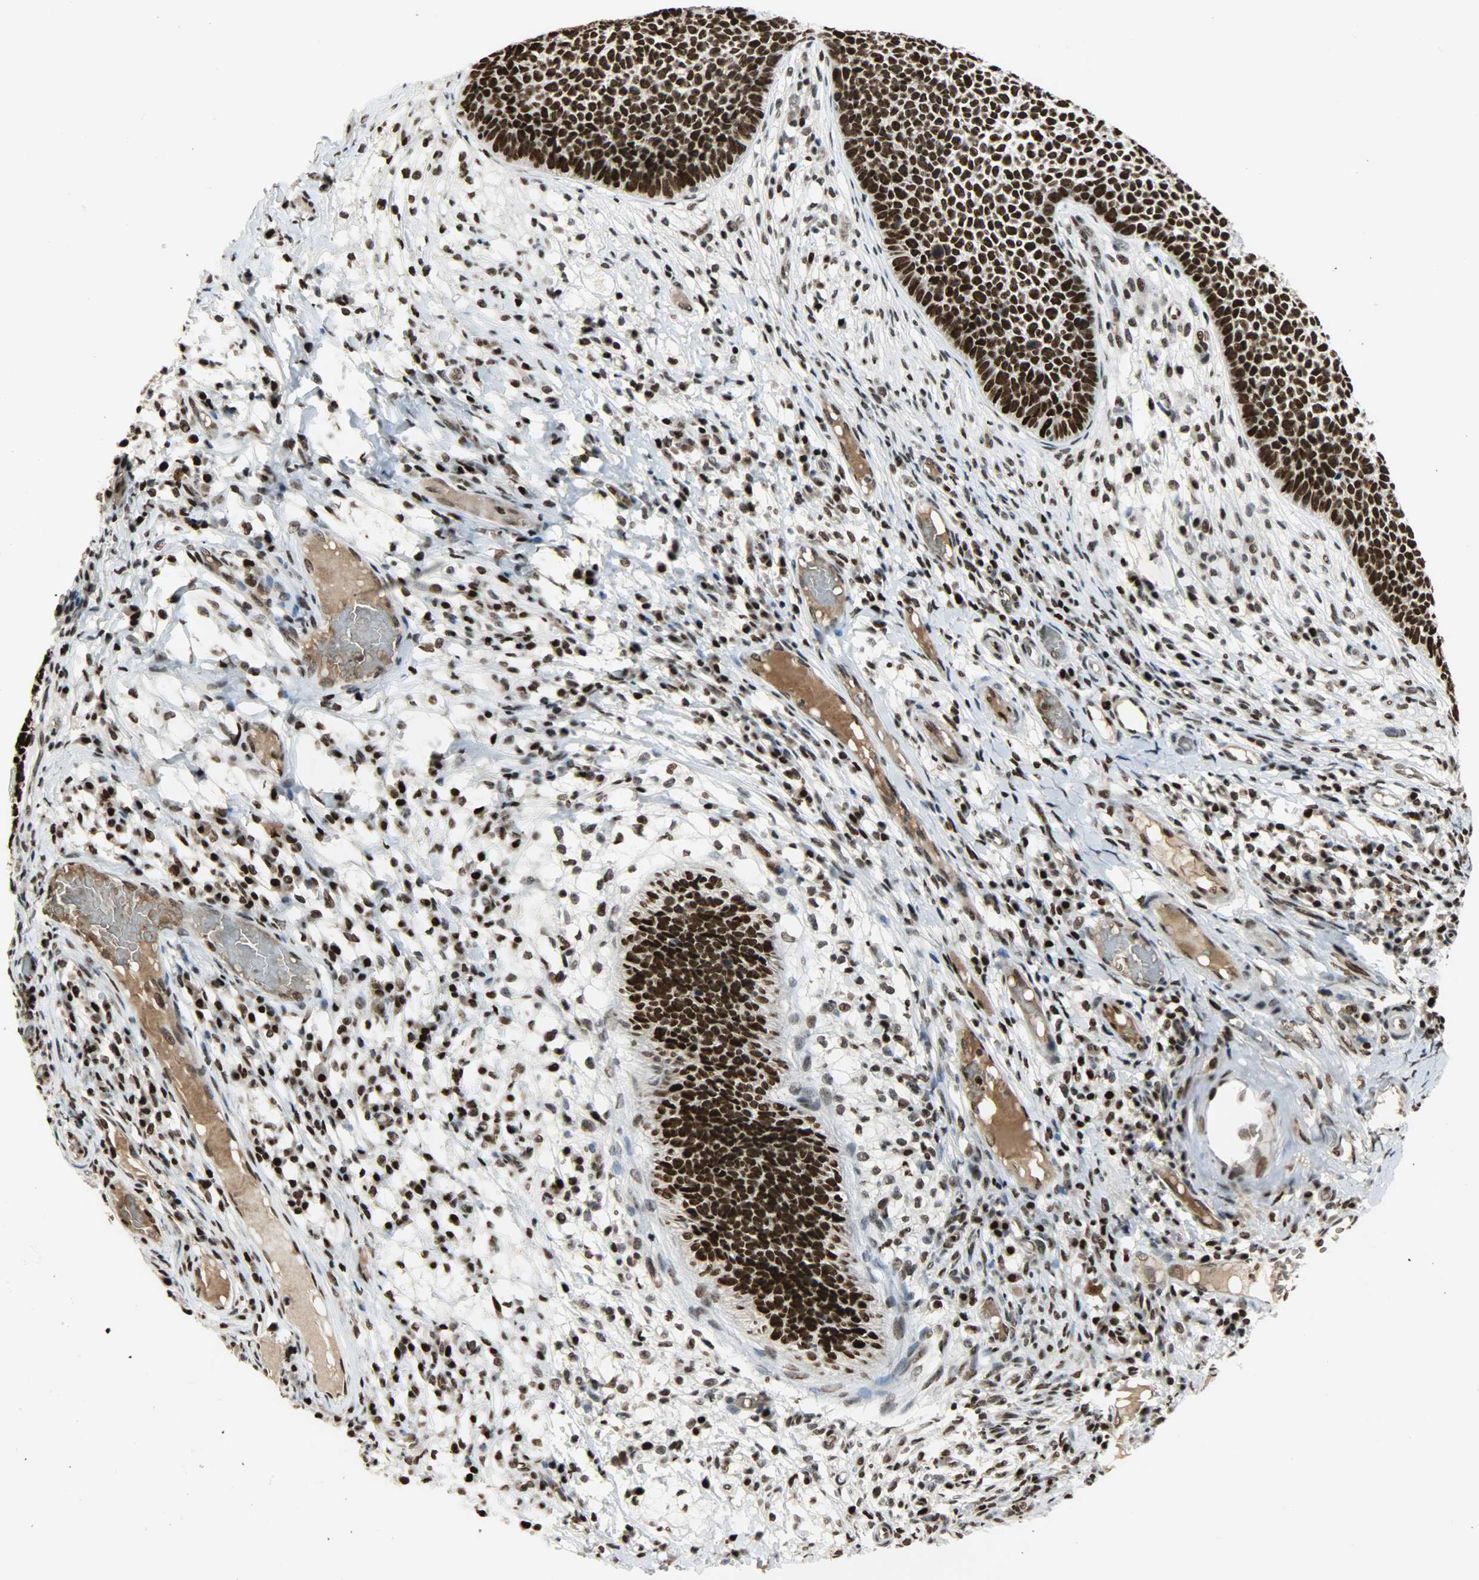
{"staining": {"intensity": "strong", "quantity": ">75%", "location": "nuclear"}, "tissue": "skin cancer", "cell_type": "Tumor cells", "image_type": "cancer", "snomed": [{"axis": "morphology", "description": "Basal cell carcinoma"}, {"axis": "topography", "description": "Skin"}], "caption": "Skin cancer (basal cell carcinoma) tissue demonstrates strong nuclear positivity in about >75% of tumor cells, visualized by immunohistochemistry.", "gene": "SNAI1", "patient": {"sex": "female", "age": 84}}